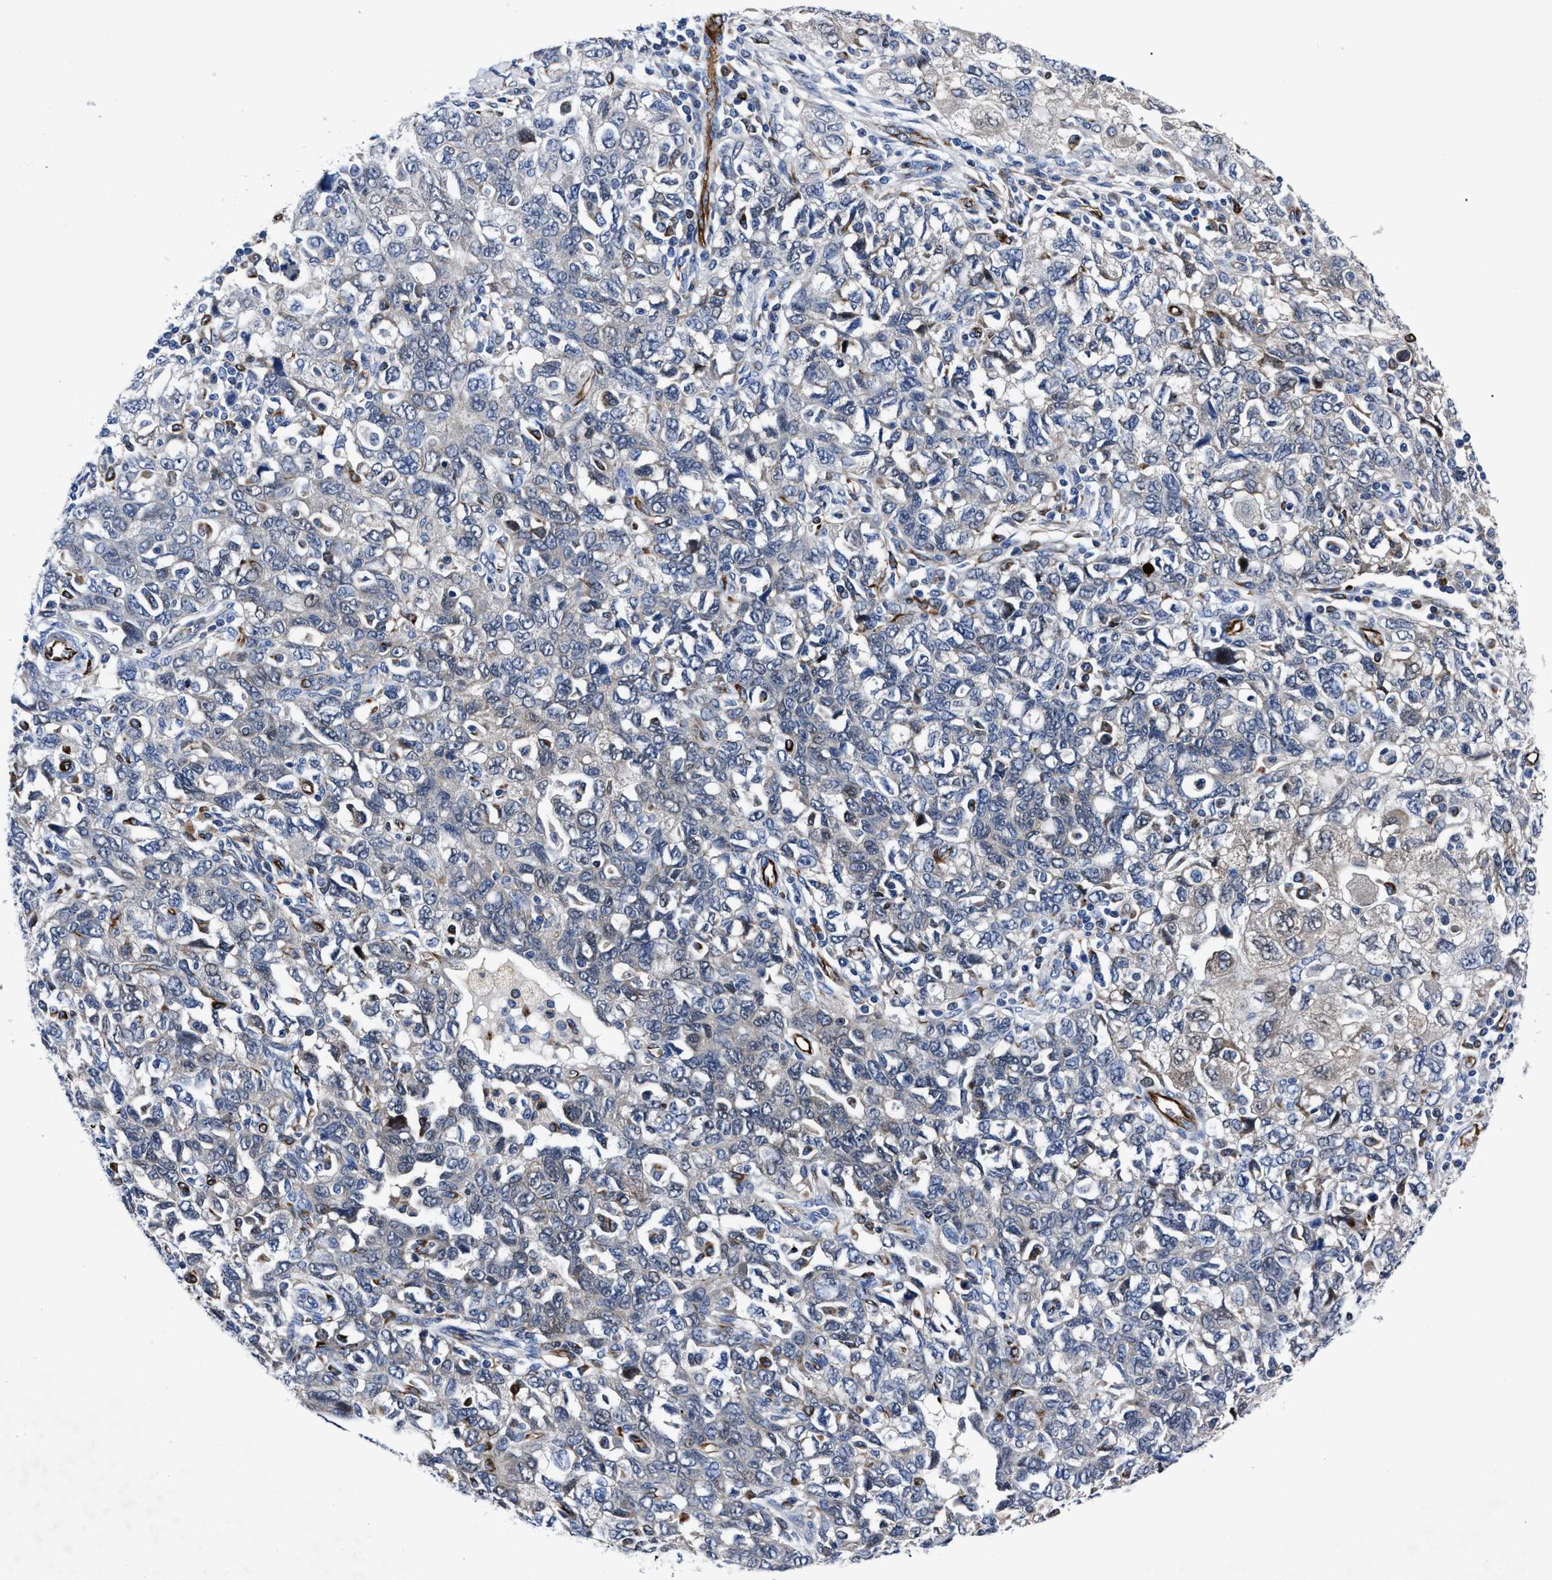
{"staining": {"intensity": "weak", "quantity": "<25%", "location": "cytoplasmic/membranous"}, "tissue": "ovarian cancer", "cell_type": "Tumor cells", "image_type": "cancer", "snomed": [{"axis": "morphology", "description": "Carcinoma, NOS"}, {"axis": "morphology", "description": "Cystadenocarcinoma, serous, NOS"}, {"axis": "topography", "description": "Ovary"}], "caption": "This photomicrograph is of ovarian cancer stained with immunohistochemistry to label a protein in brown with the nuclei are counter-stained blue. There is no positivity in tumor cells. (Immunohistochemistry, brightfield microscopy, high magnification).", "gene": "OR10G3", "patient": {"sex": "female", "age": 69}}